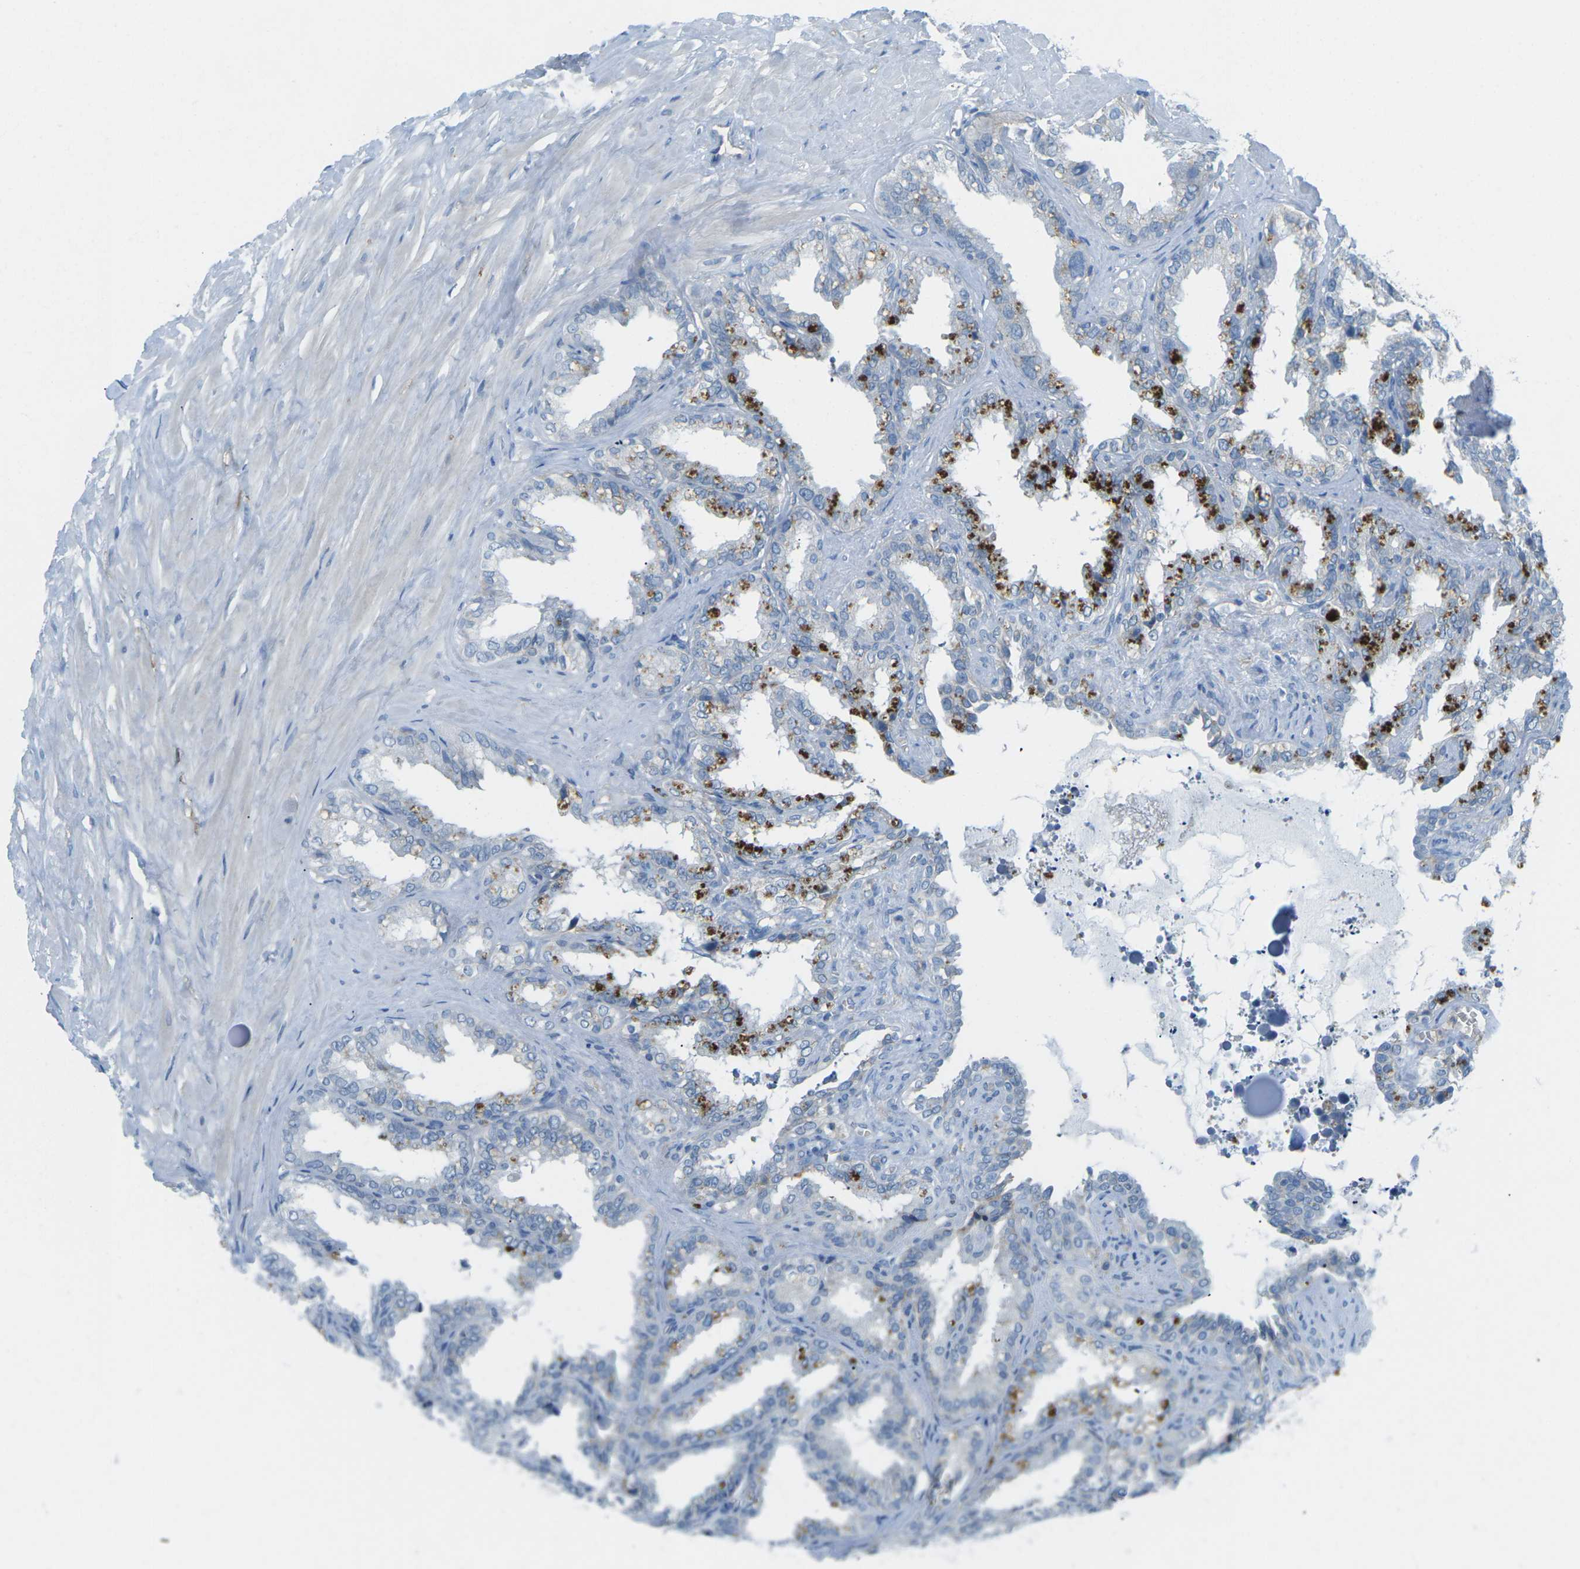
{"staining": {"intensity": "negative", "quantity": "none", "location": "none"}, "tissue": "seminal vesicle", "cell_type": "Glandular cells", "image_type": "normal", "snomed": [{"axis": "morphology", "description": "Normal tissue, NOS"}, {"axis": "topography", "description": "Seminal veicle"}], "caption": "The photomicrograph displays no significant positivity in glandular cells of seminal vesicle. Nuclei are stained in blue.", "gene": "CD47", "patient": {"sex": "male", "age": 64}}